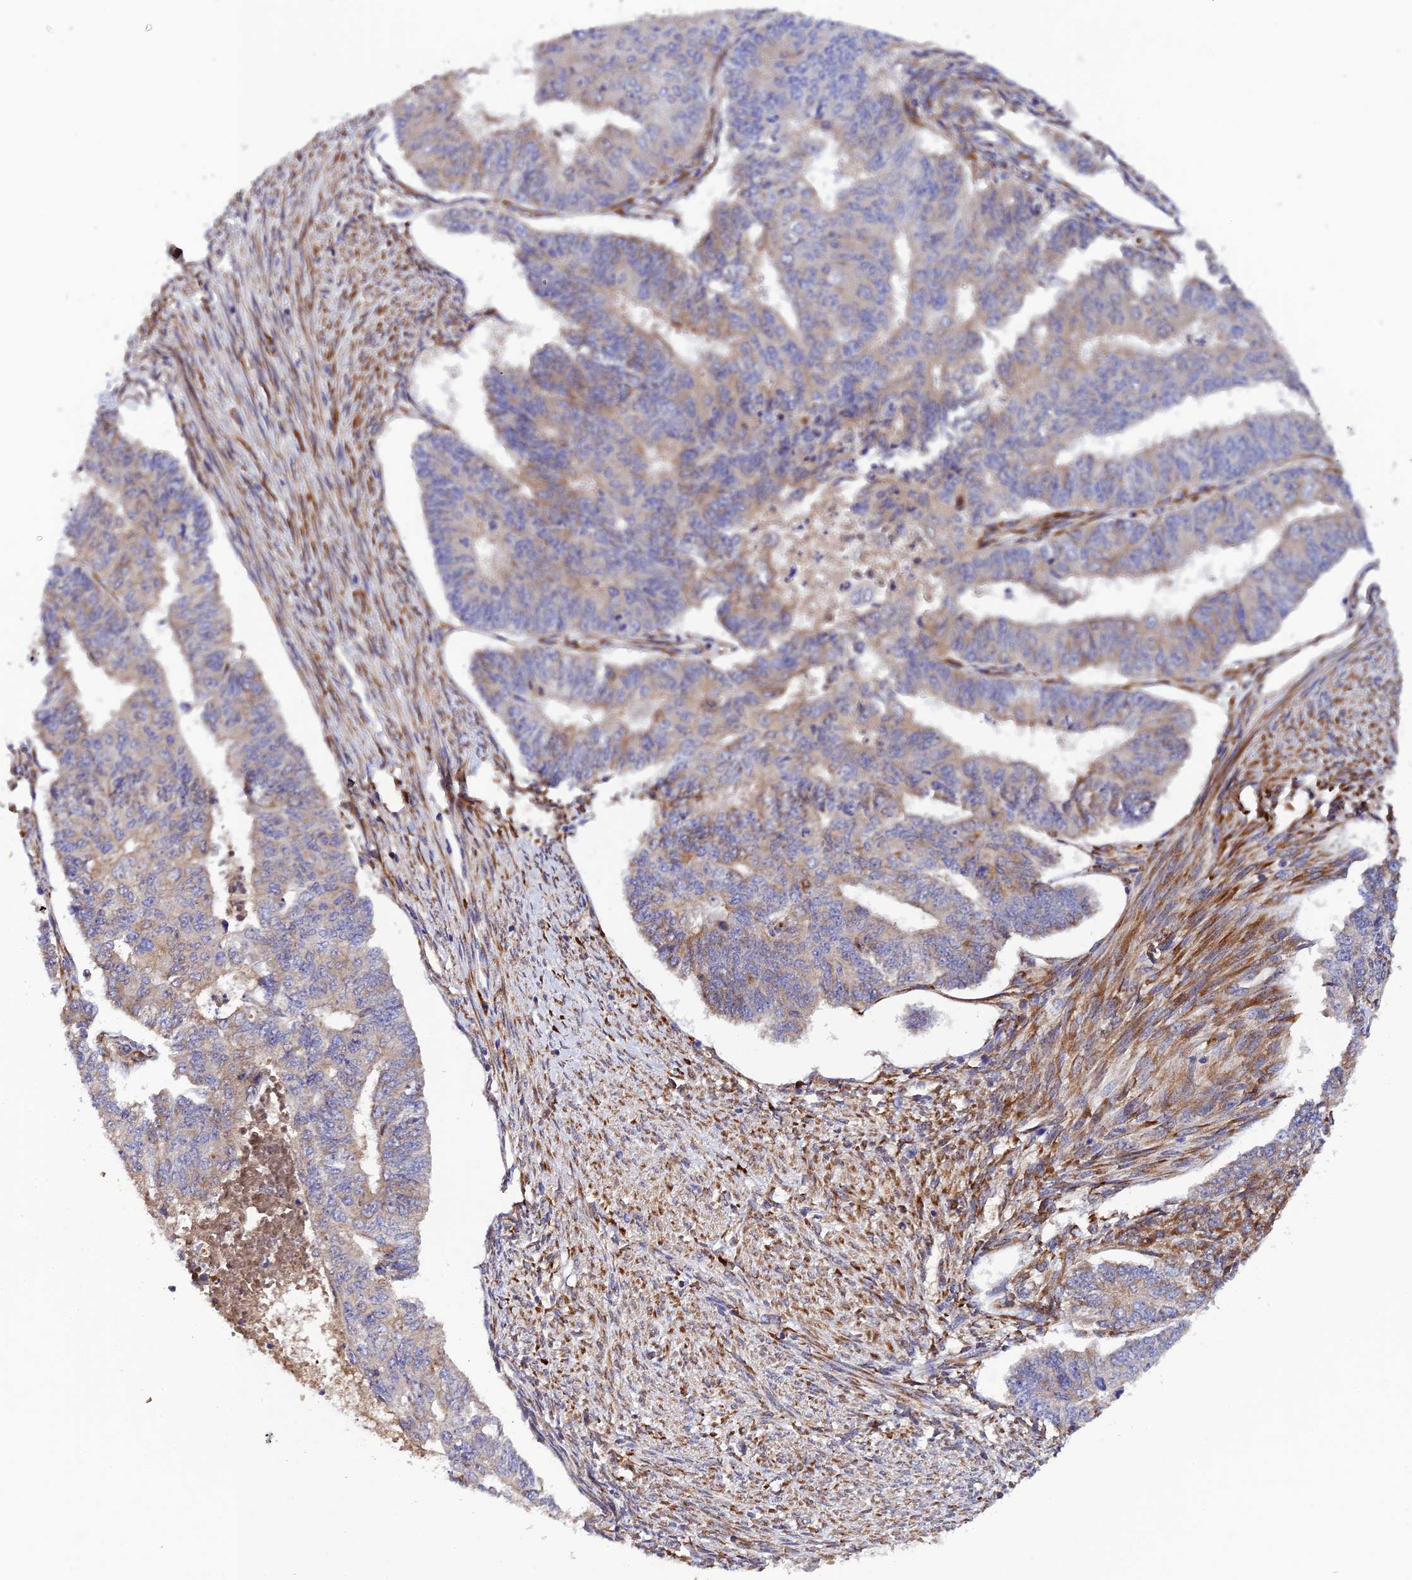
{"staining": {"intensity": "weak", "quantity": "<25%", "location": "cytoplasmic/membranous"}, "tissue": "endometrial cancer", "cell_type": "Tumor cells", "image_type": "cancer", "snomed": [{"axis": "morphology", "description": "Adenocarcinoma, NOS"}, {"axis": "topography", "description": "Endometrium"}], "caption": "Immunohistochemistry micrograph of neoplastic tissue: endometrial cancer (adenocarcinoma) stained with DAB displays no significant protein expression in tumor cells.", "gene": "P3H3", "patient": {"sex": "female", "age": 32}}